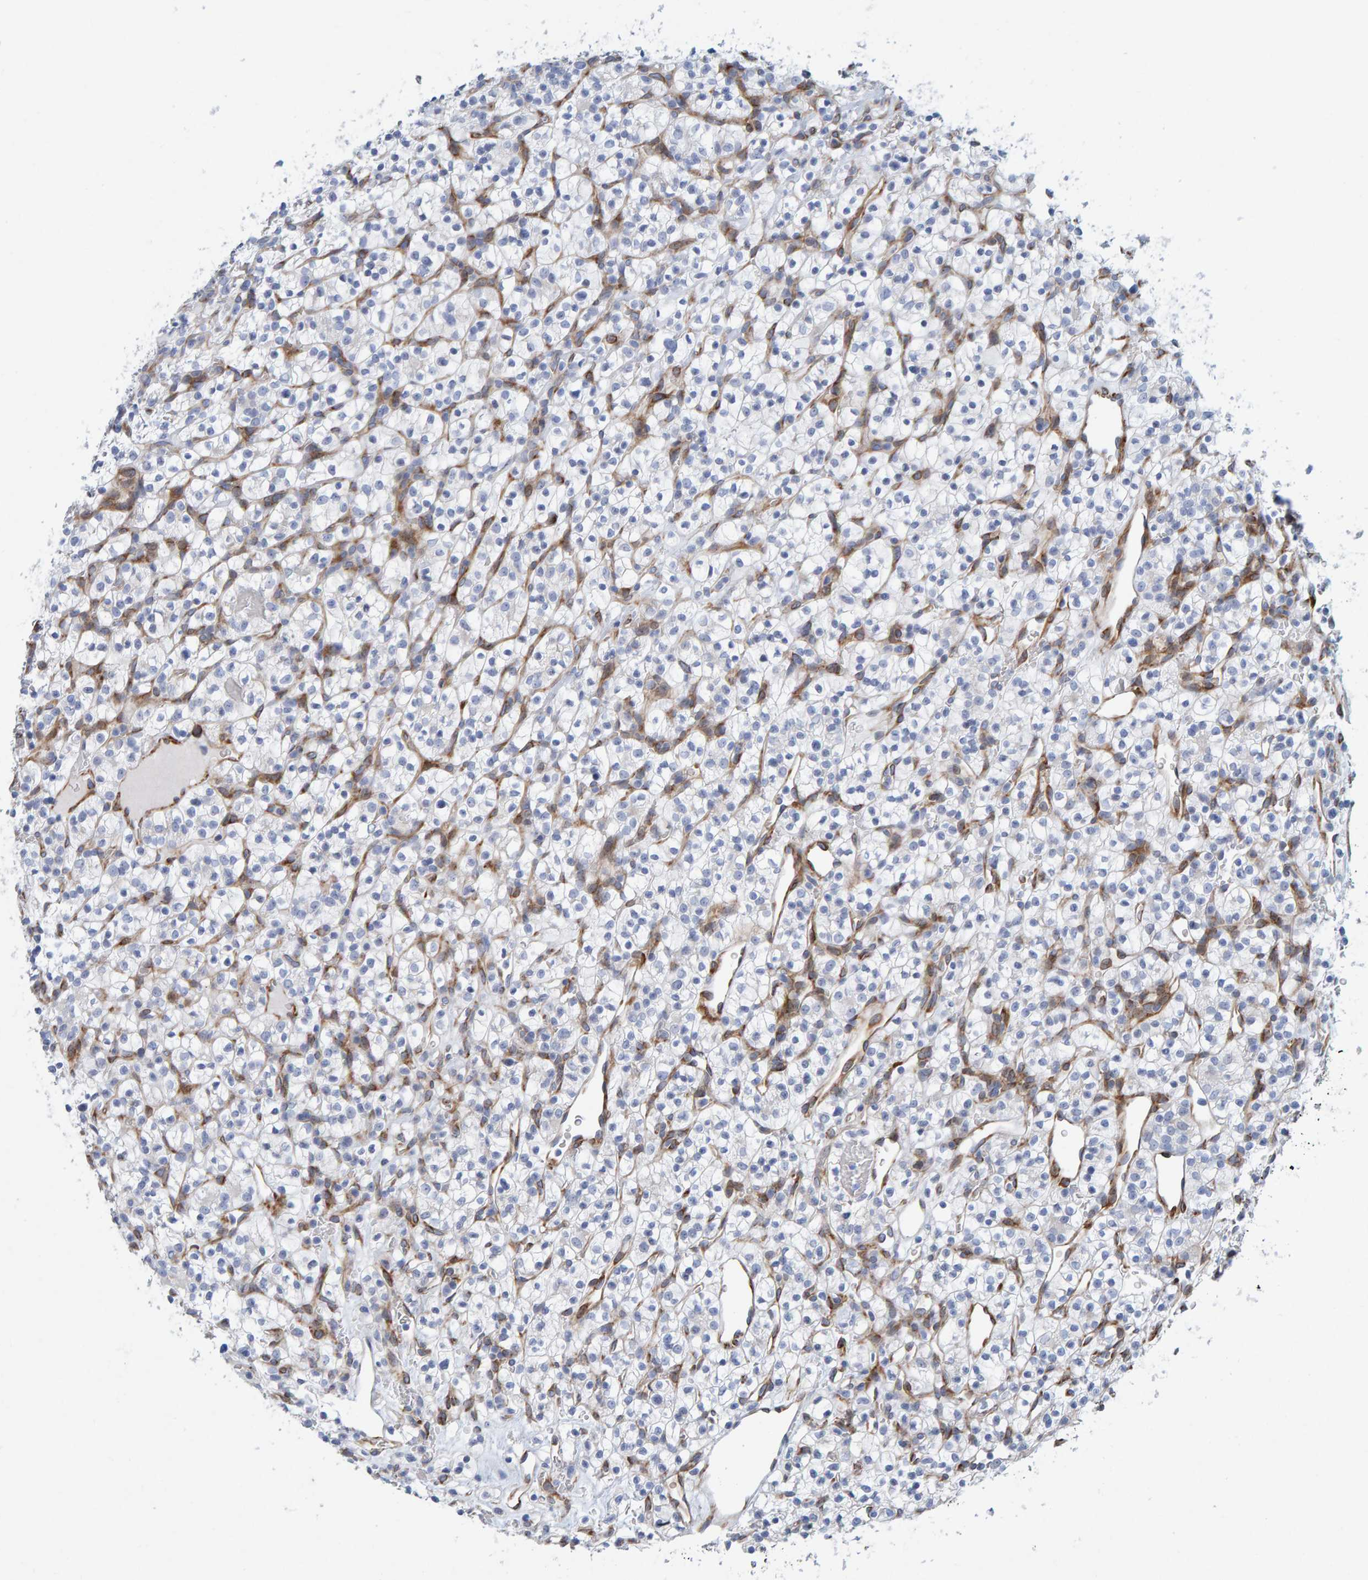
{"staining": {"intensity": "negative", "quantity": "none", "location": "none"}, "tissue": "renal cancer", "cell_type": "Tumor cells", "image_type": "cancer", "snomed": [{"axis": "morphology", "description": "Adenocarcinoma, NOS"}, {"axis": "topography", "description": "Kidney"}], "caption": "IHC image of renal adenocarcinoma stained for a protein (brown), which displays no positivity in tumor cells. (IHC, brightfield microscopy, high magnification).", "gene": "MMP16", "patient": {"sex": "female", "age": 57}}